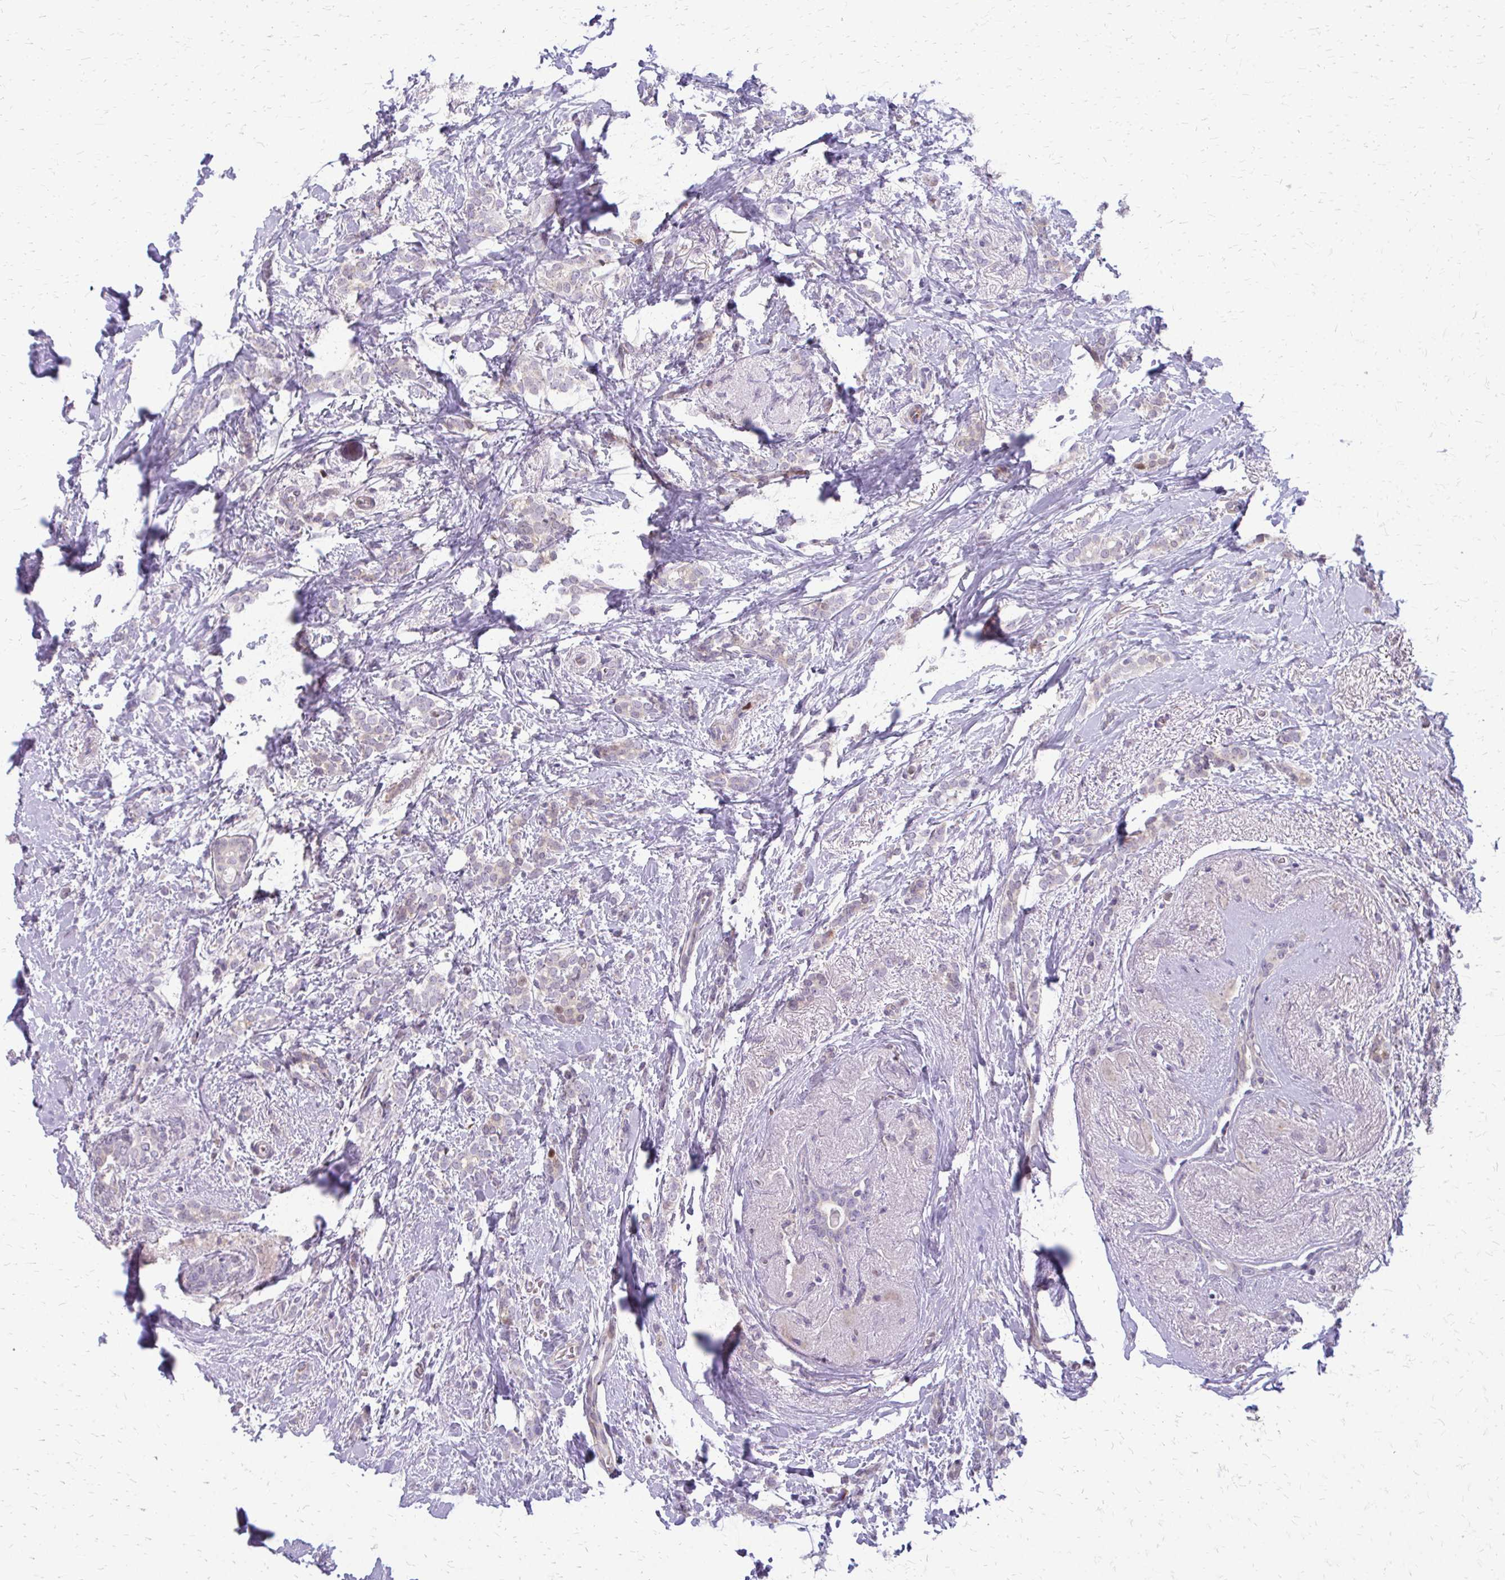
{"staining": {"intensity": "negative", "quantity": "none", "location": "none"}, "tissue": "breast cancer", "cell_type": "Tumor cells", "image_type": "cancer", "snomed": [{"axis": "morphology", "description": "Normal tissue, NOS"}, {"axis": "morphology", "description": "Duct carcinoma"}, {"axis": "topography", "description": "Breast"}], "caption": "There is no significant expression in tumor cells of breast cancer (intraductal carcinoma).", "gene": "PPDPFL", "patient": {"sex": "female", "age": 77}}